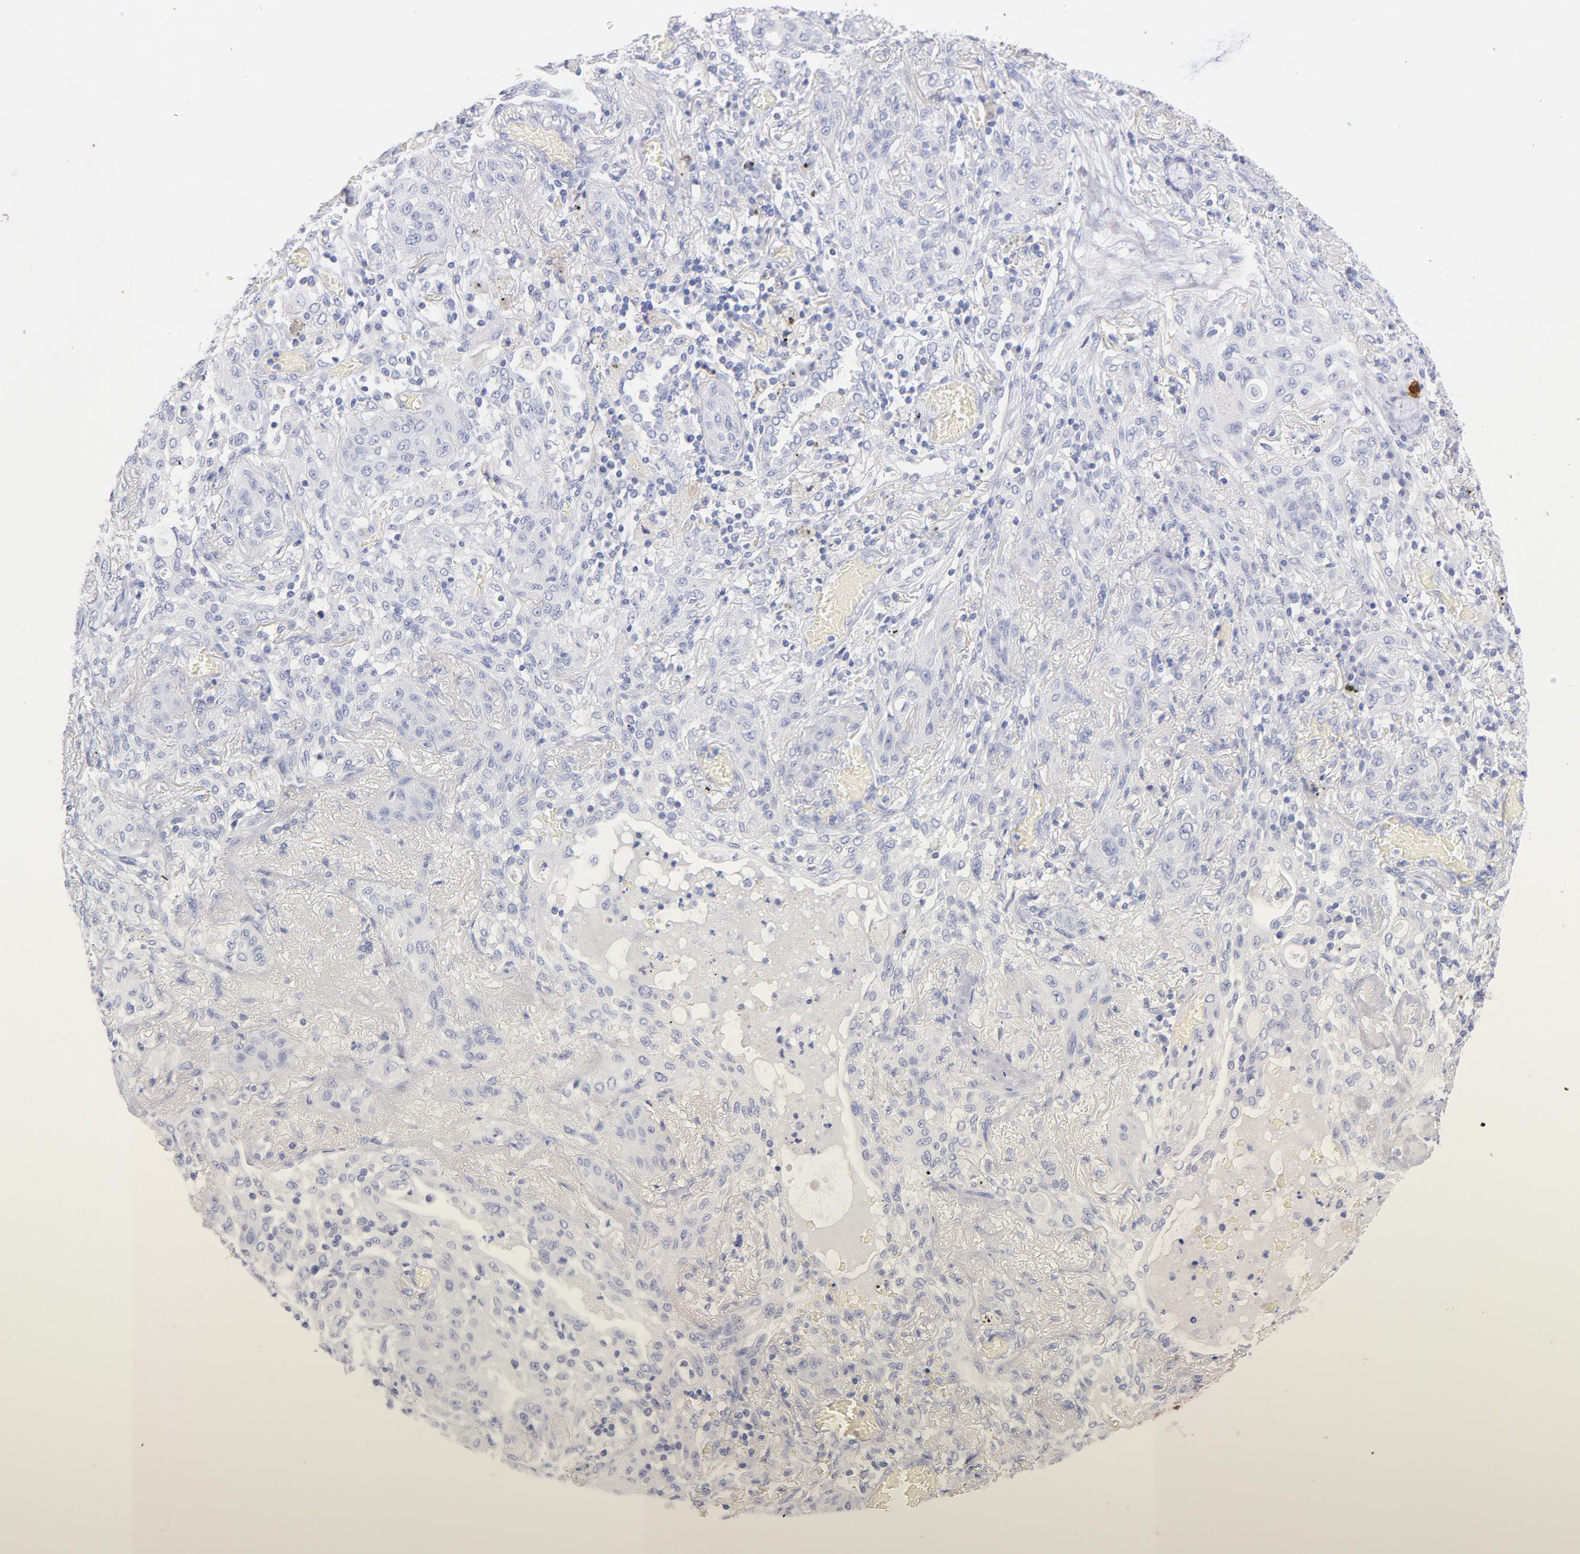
{"staining": {"intensity": "negative", "quantity": "none", "location": "none"}, "tissue": "lung cancer", "cell_type": "Tumor cells", "image_type": "cancer", "snomed": [{"axis": "morphology", "description": "Squamous cell carcinoma, NOS"}, {"axis": "topography", "description": "Lung"}], "caption": "Protein analysis of squamous cell carcinoma (lung) exhibits no significant staining in tumor cells.", "gene": "SCGN", "patient": {"sex": "female", "age": 47}}